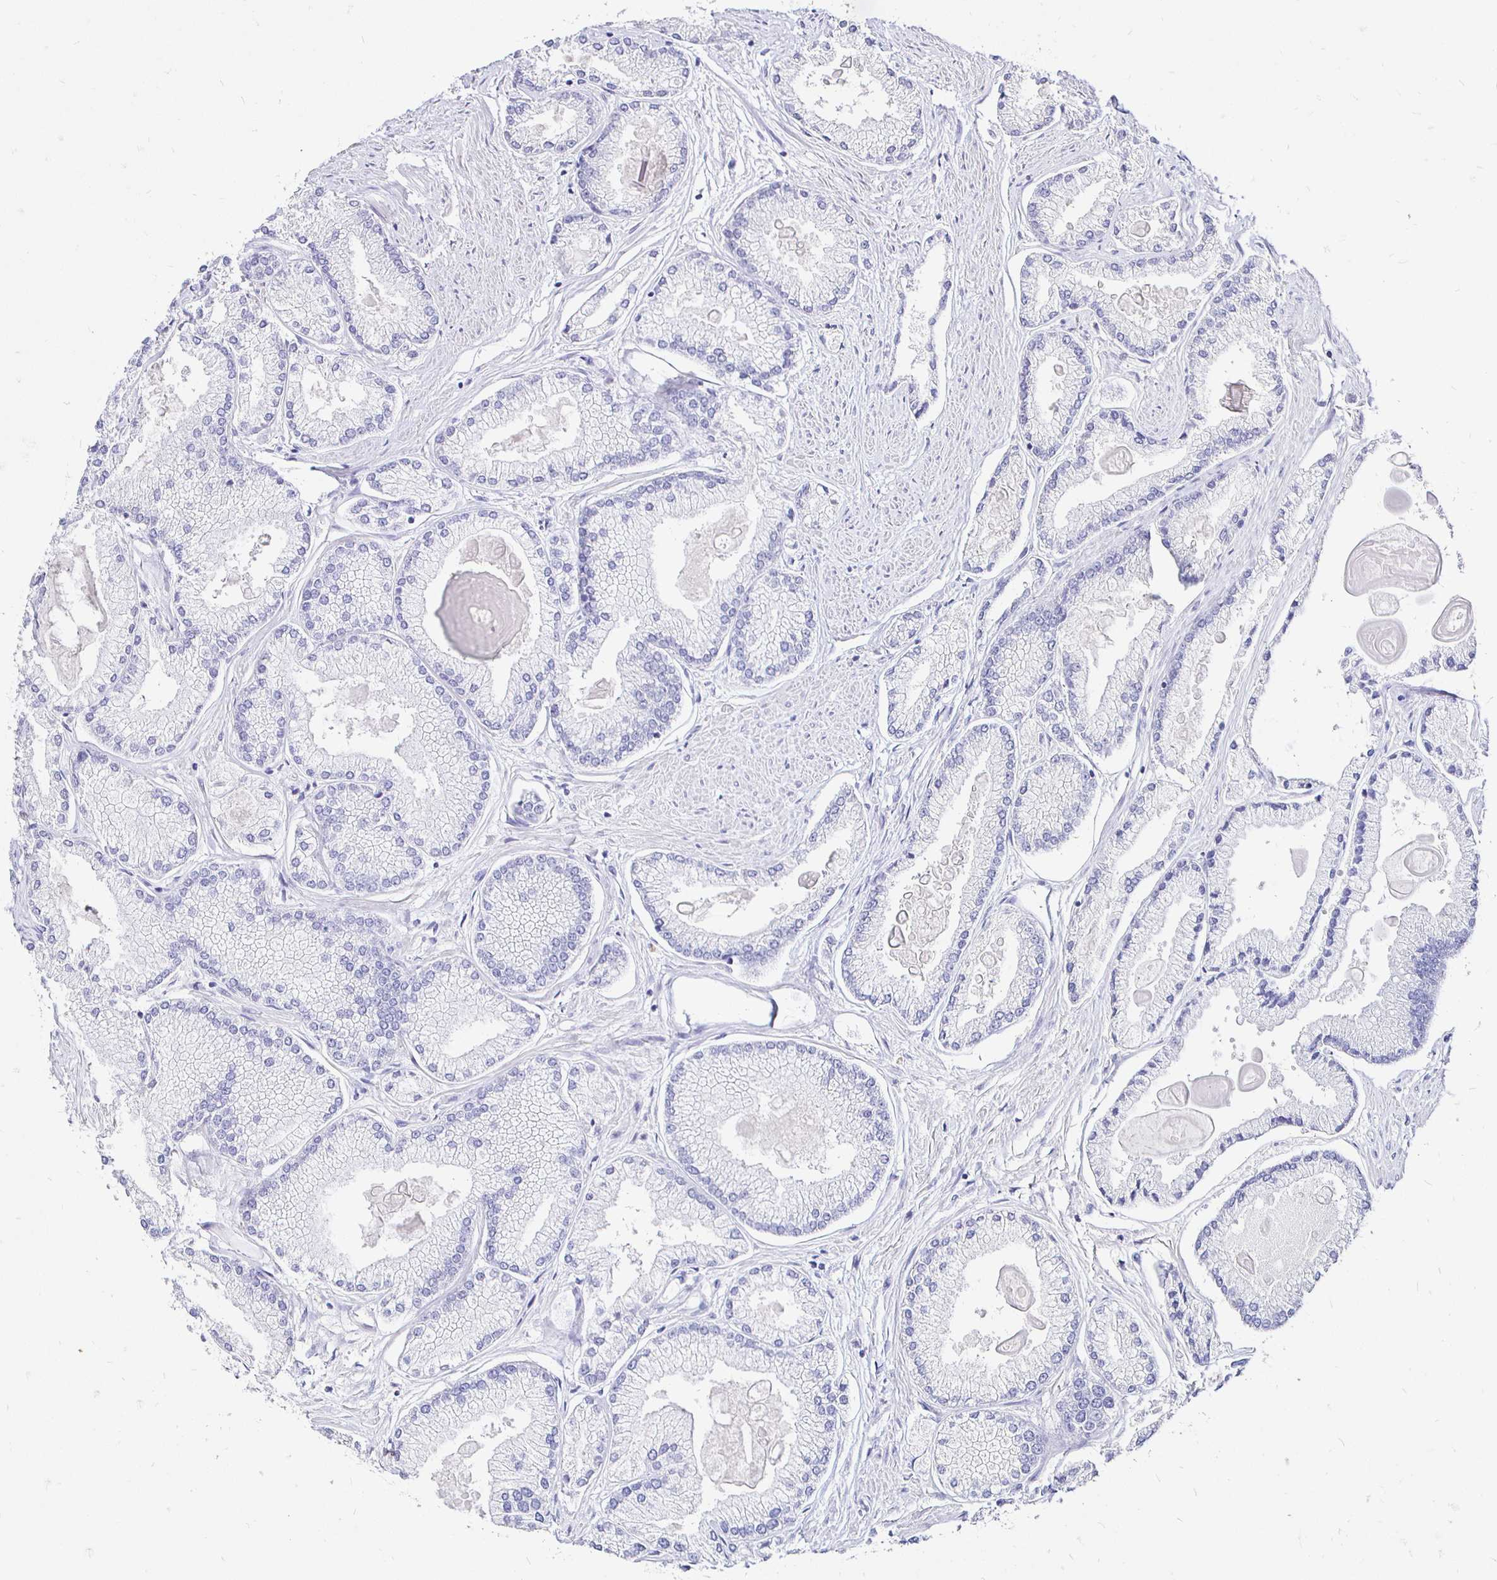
{"staining": {"intensity": "negative", "quantity": "none", "location": "none"}, "tissue": "prostate cancer", "cell_type": "Tumor cells", "image_type": "cancer", "snomed": [{"axis": "morphology", "description": "Adenocarcinoma, High grade"}, {"axis": "topography", "description": "Prostate"}], "caption": "An immunohistochemistry (IHC) histopathology image of prostate cancer is shown. There is no staining in tumor cells of prostate cancer. (DAB IHC with hematoxylin counter stain).", "gene": "IRGC", "patient": {"sex": "male", "age": 68}}